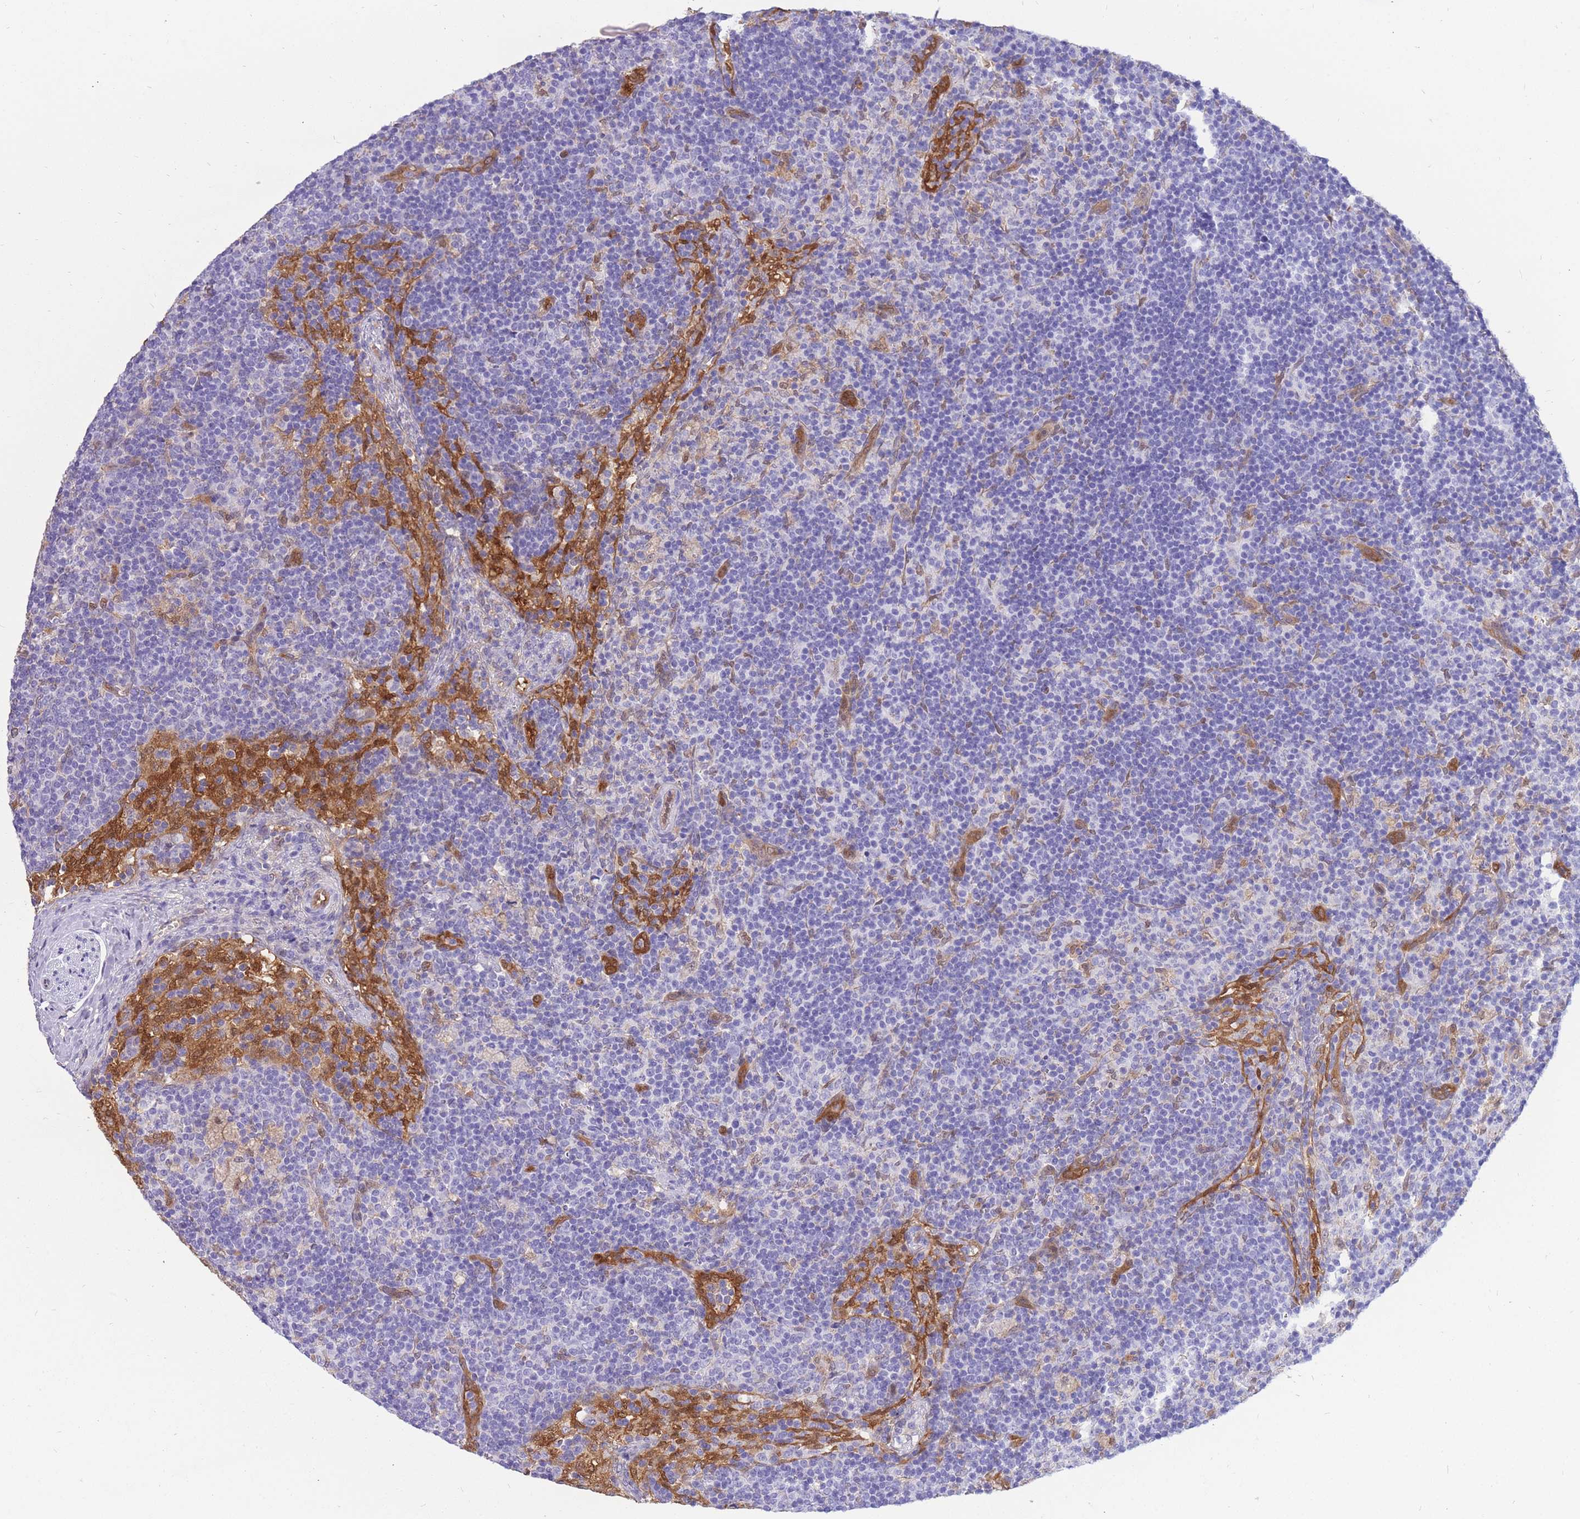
{"staining": {"intensity": "negative", "quantity": "none", "location": "none"}, "tissue": "lymph node", "cell_type": "Germinal center cells", "image_type": "normal", "snomed": [{"axis": "morphology", "description": "Normal tissue, NOS"}, {"axis": "topography", "description": "Lymph node"}], "caption": "Germinal center cells are negative for brown protein staining in normal lymph node. (DAB (3,3'-diaminobenzidine) immunohistochemistry (IHC) with hematoxylin counter stain).", "gene": "SULT1A1", "patient": {"sex": "female", "age": 30}}